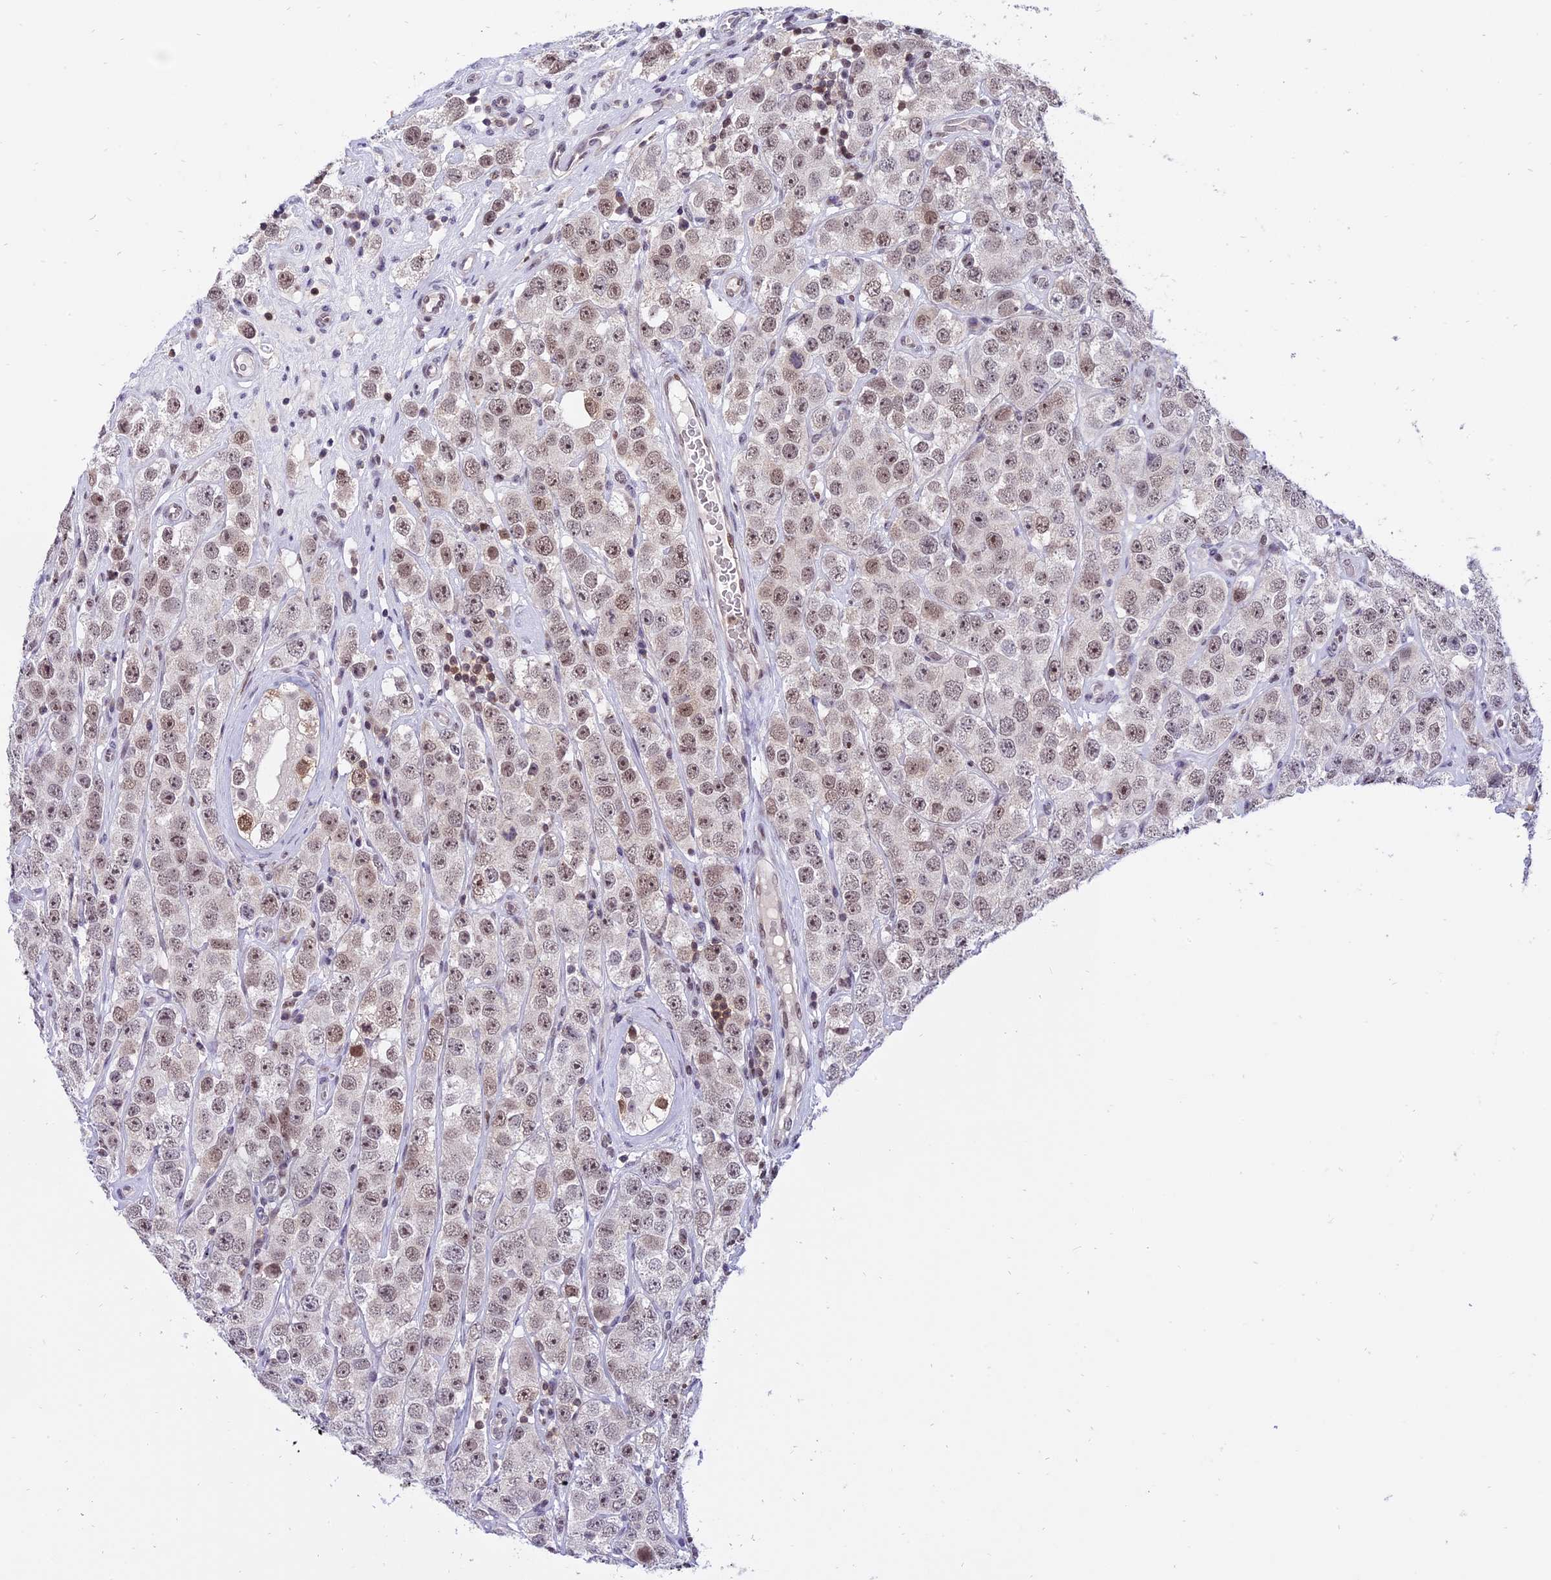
{"staining": {"intensity": "weak", "quantity": ">75%", "location": "nuclear"}, "tissue": "testis cancer", "cell_type": "Tumor cells", "image_type": "cancer", "snomed": [{"axis": "morphology", "description": "Seminoma, NOS"}, {"axis": "topography", "description": "Testis"}], "caption": "Immunohistochemistry (IHC) of testis cancer (seminoma) shows low levels of weak nuclear expression in about >75% of tumor cells.", "gene": "TADA3", "patient": {"sex": "male", "age": 28}}